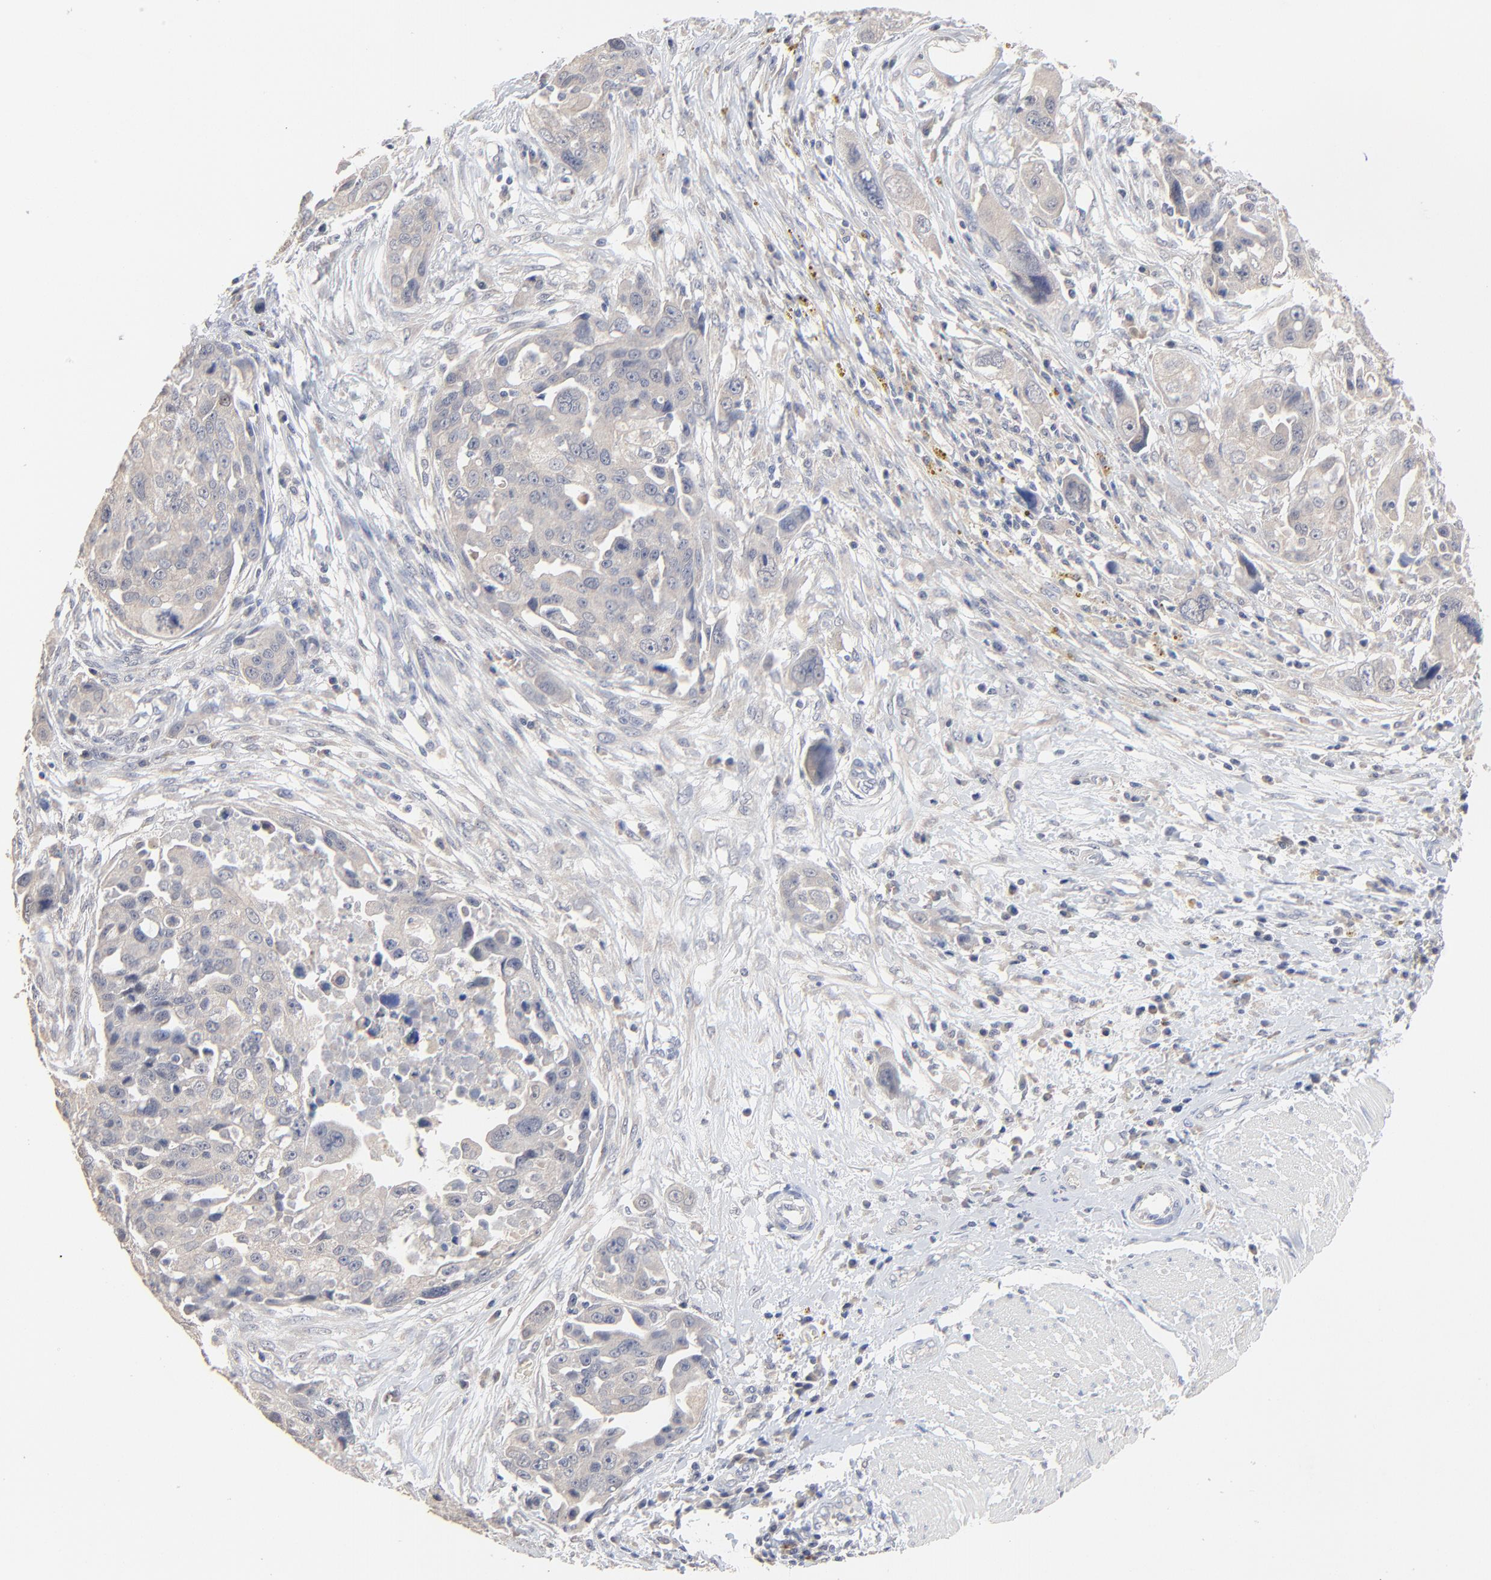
{"staining": {"intensity": "weak", "quantity": ">75%", "location": "cytoplasmic/membranous"}, "tissue": "ovarian cancer", "cell_type": "Tumor cells", "image_type": "cancer", "snomed": [{"axis": "morphology", "description": "Carcinoma, endometroid"}, {"axis": "topography", "description": "Ovary"}], "caption": "This is an image of immunohistochemistry staining of endometroid carcinoma (ovarian), which shows weak staining in the cytoplasmic/membranous of tumor cells.", "gene": "FANCB", "patient": {"sex": "female", "age": 75}}